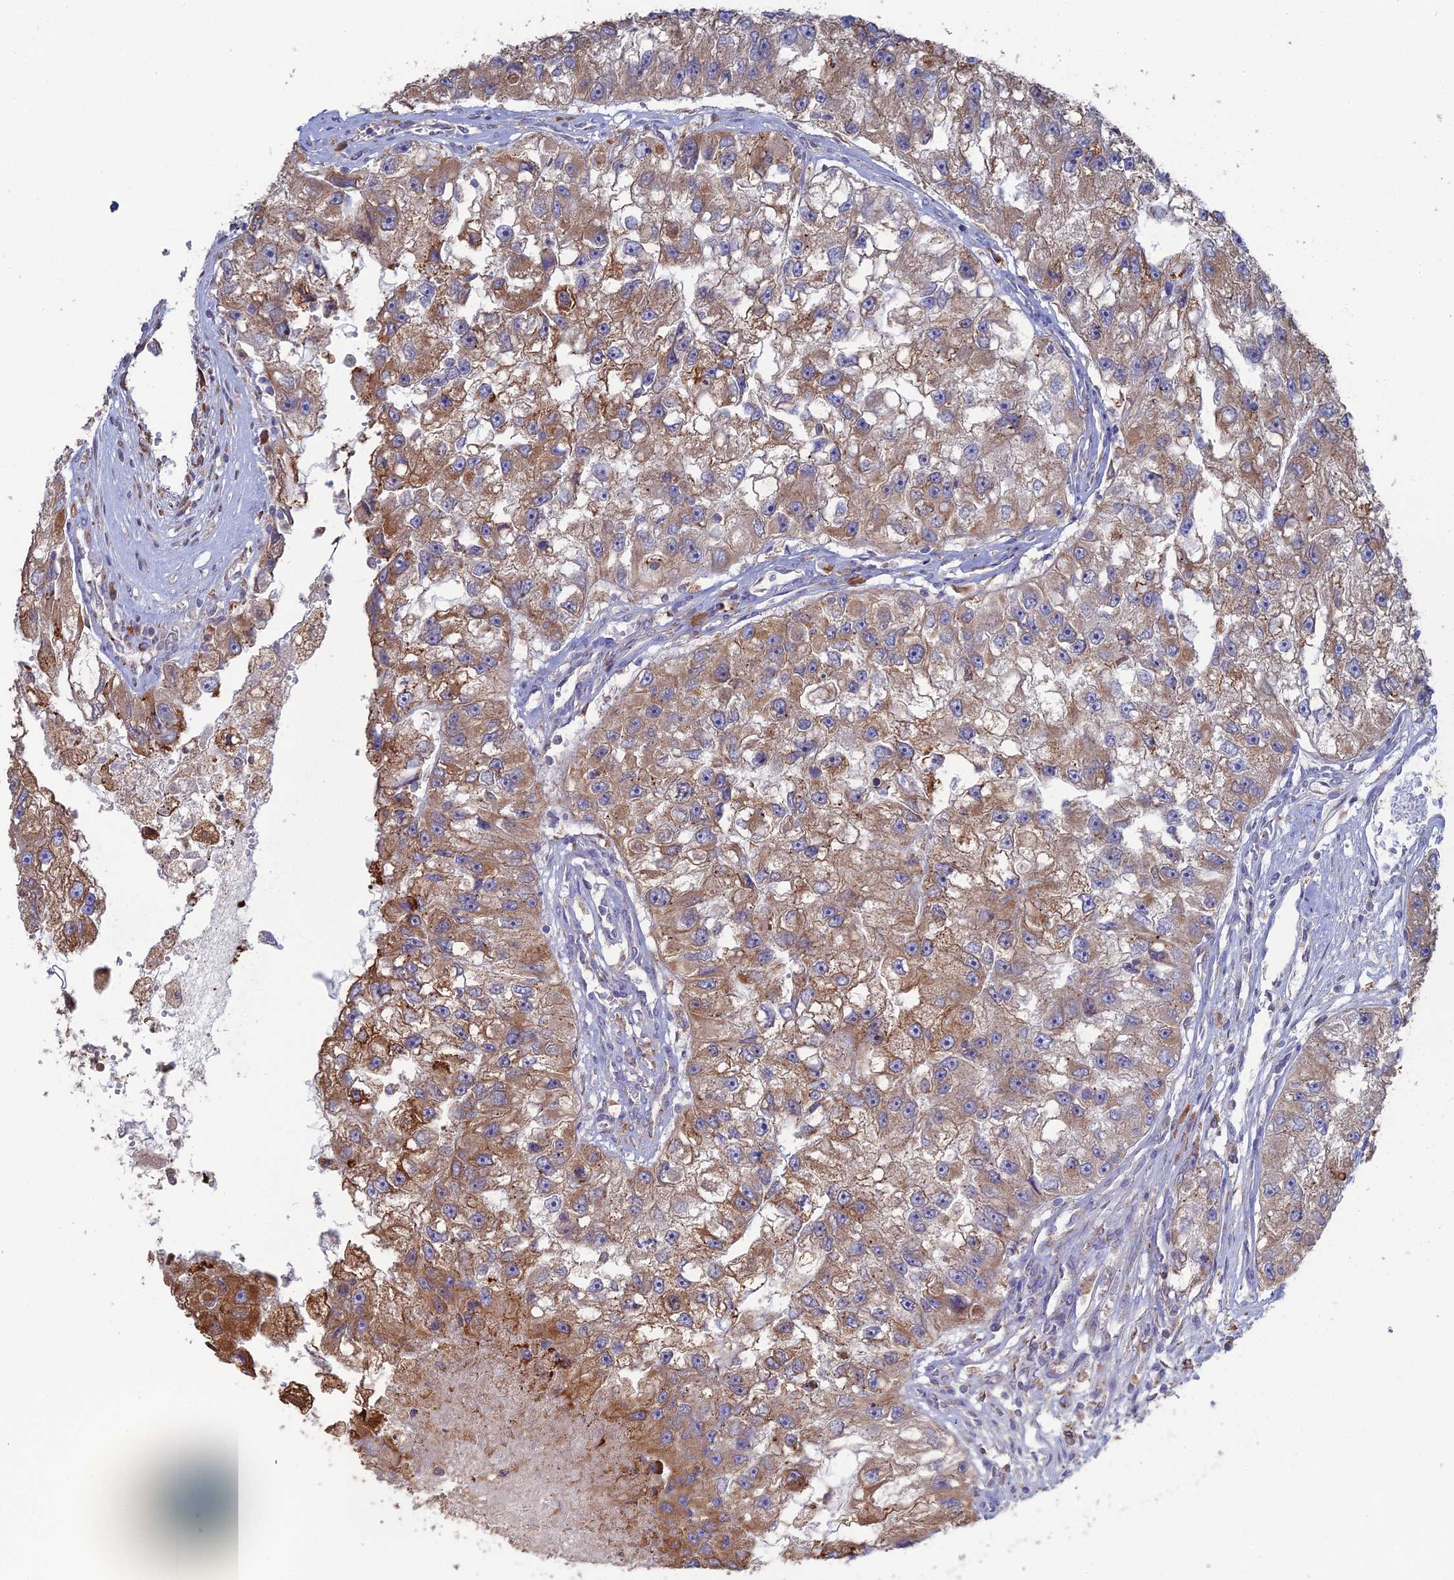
{"staining": {"intensity": "moderate", "quantity": ">75%", "location": "cytoplasmic/membranous"}, "tissue": "renal cancer", "cell_type": "Tumor cells", "image_type": "cancer", "snomed": [{"axis": "morphology", "description": "Adenocarcinoma, NOS"}, {"axis": "topography", "description": "Kidney"}], "caption": "The histopathology image displays staining of renal adenocarcinoma, revealing moderate cytoplasmic/membranous protein staining (brown color) within tumor cells.", "gene": "TRAPPC6A", "patient": {"sex": "male", "age": 63}}